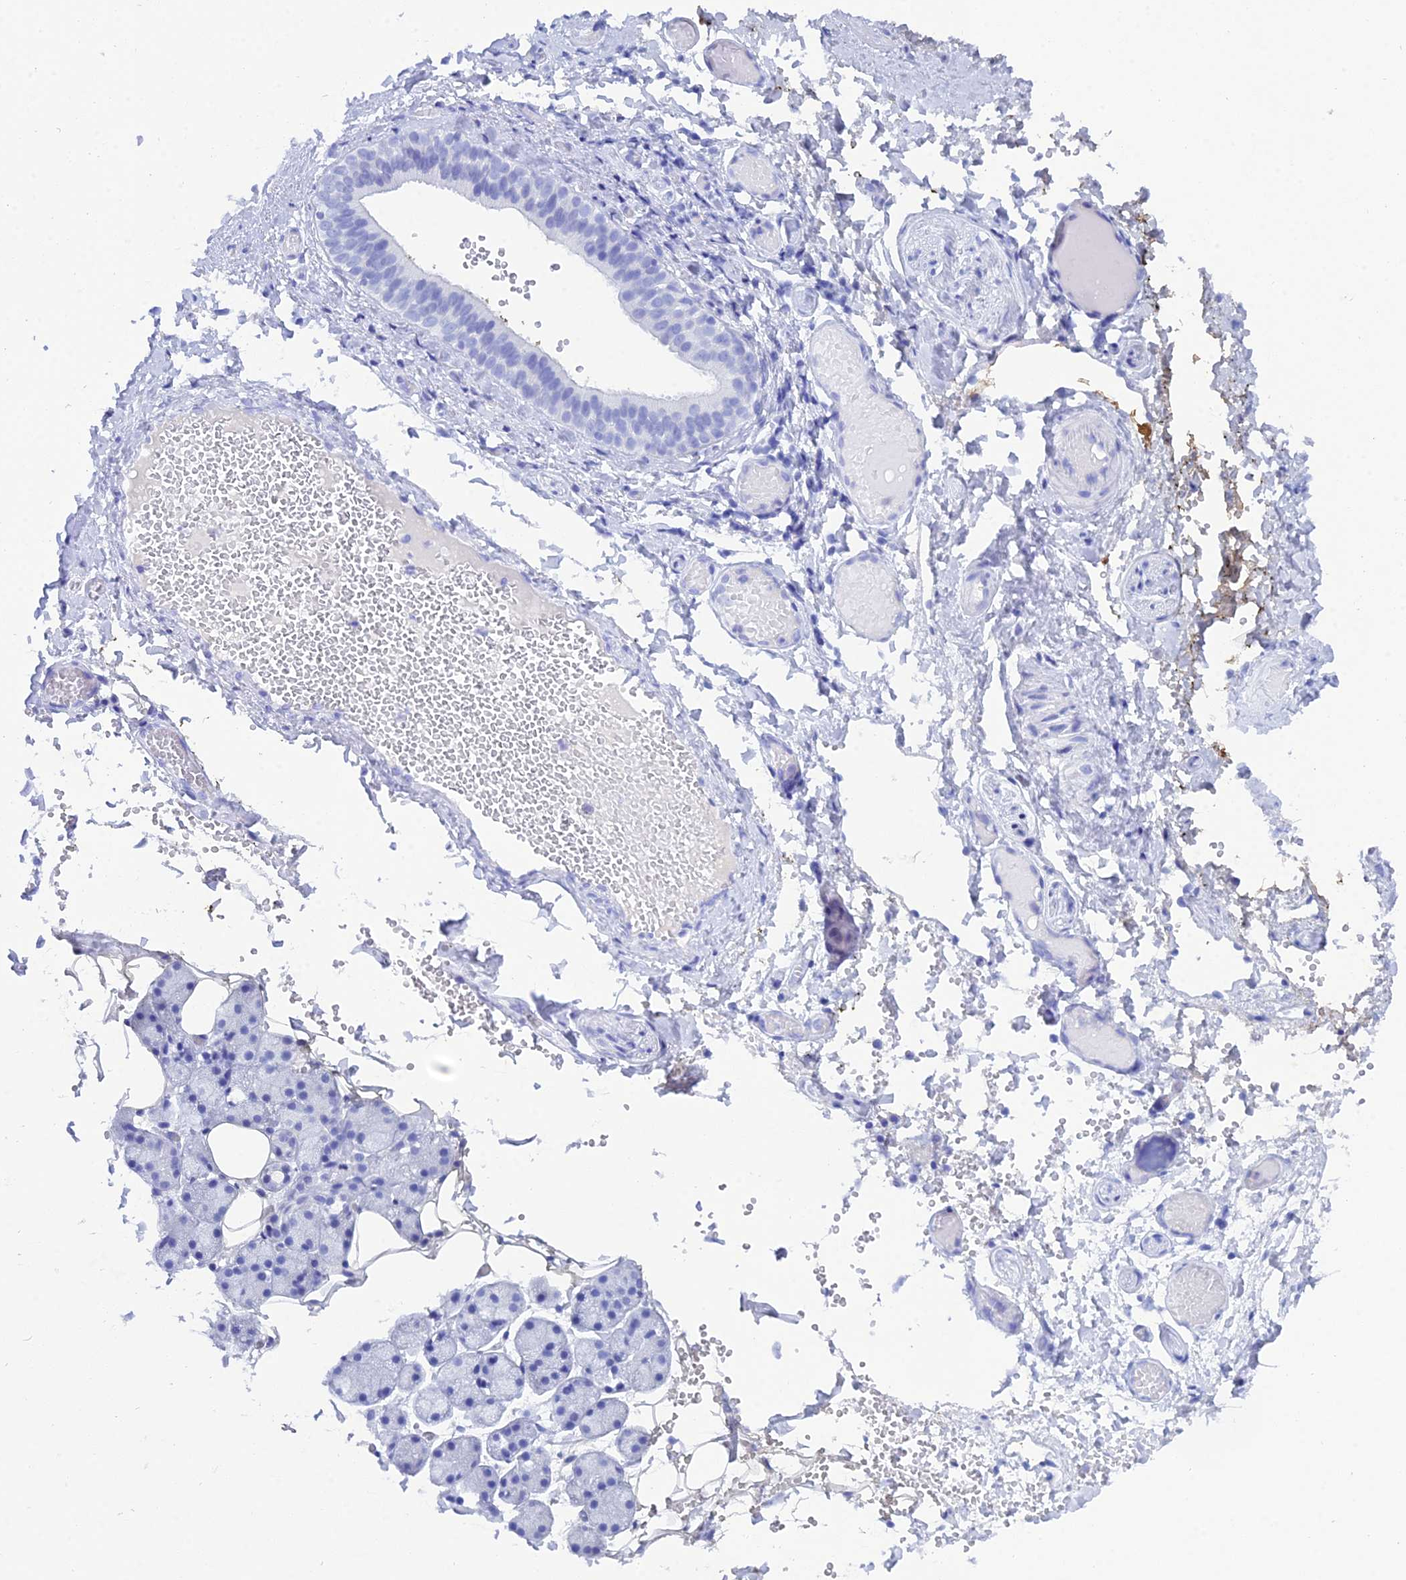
{"staining": {"intensity": "negative", "quantity": "none", "location": "none"}, "tissue": "salivary gland", "cell_type": "Glandular cells", "image_type": "normal", "snomed": [{"axis": "morphology", "description": "Normal tissue, NOS"}, {"axis": "topography", "description": "Salivary gland"}], "caption": "This is an immunohistochemistry (IHC) image of benign human salivary gland. There is no staining in glandular cells.", "gene": "REG1A", "patient": {"sex": "female", "age": 33}}